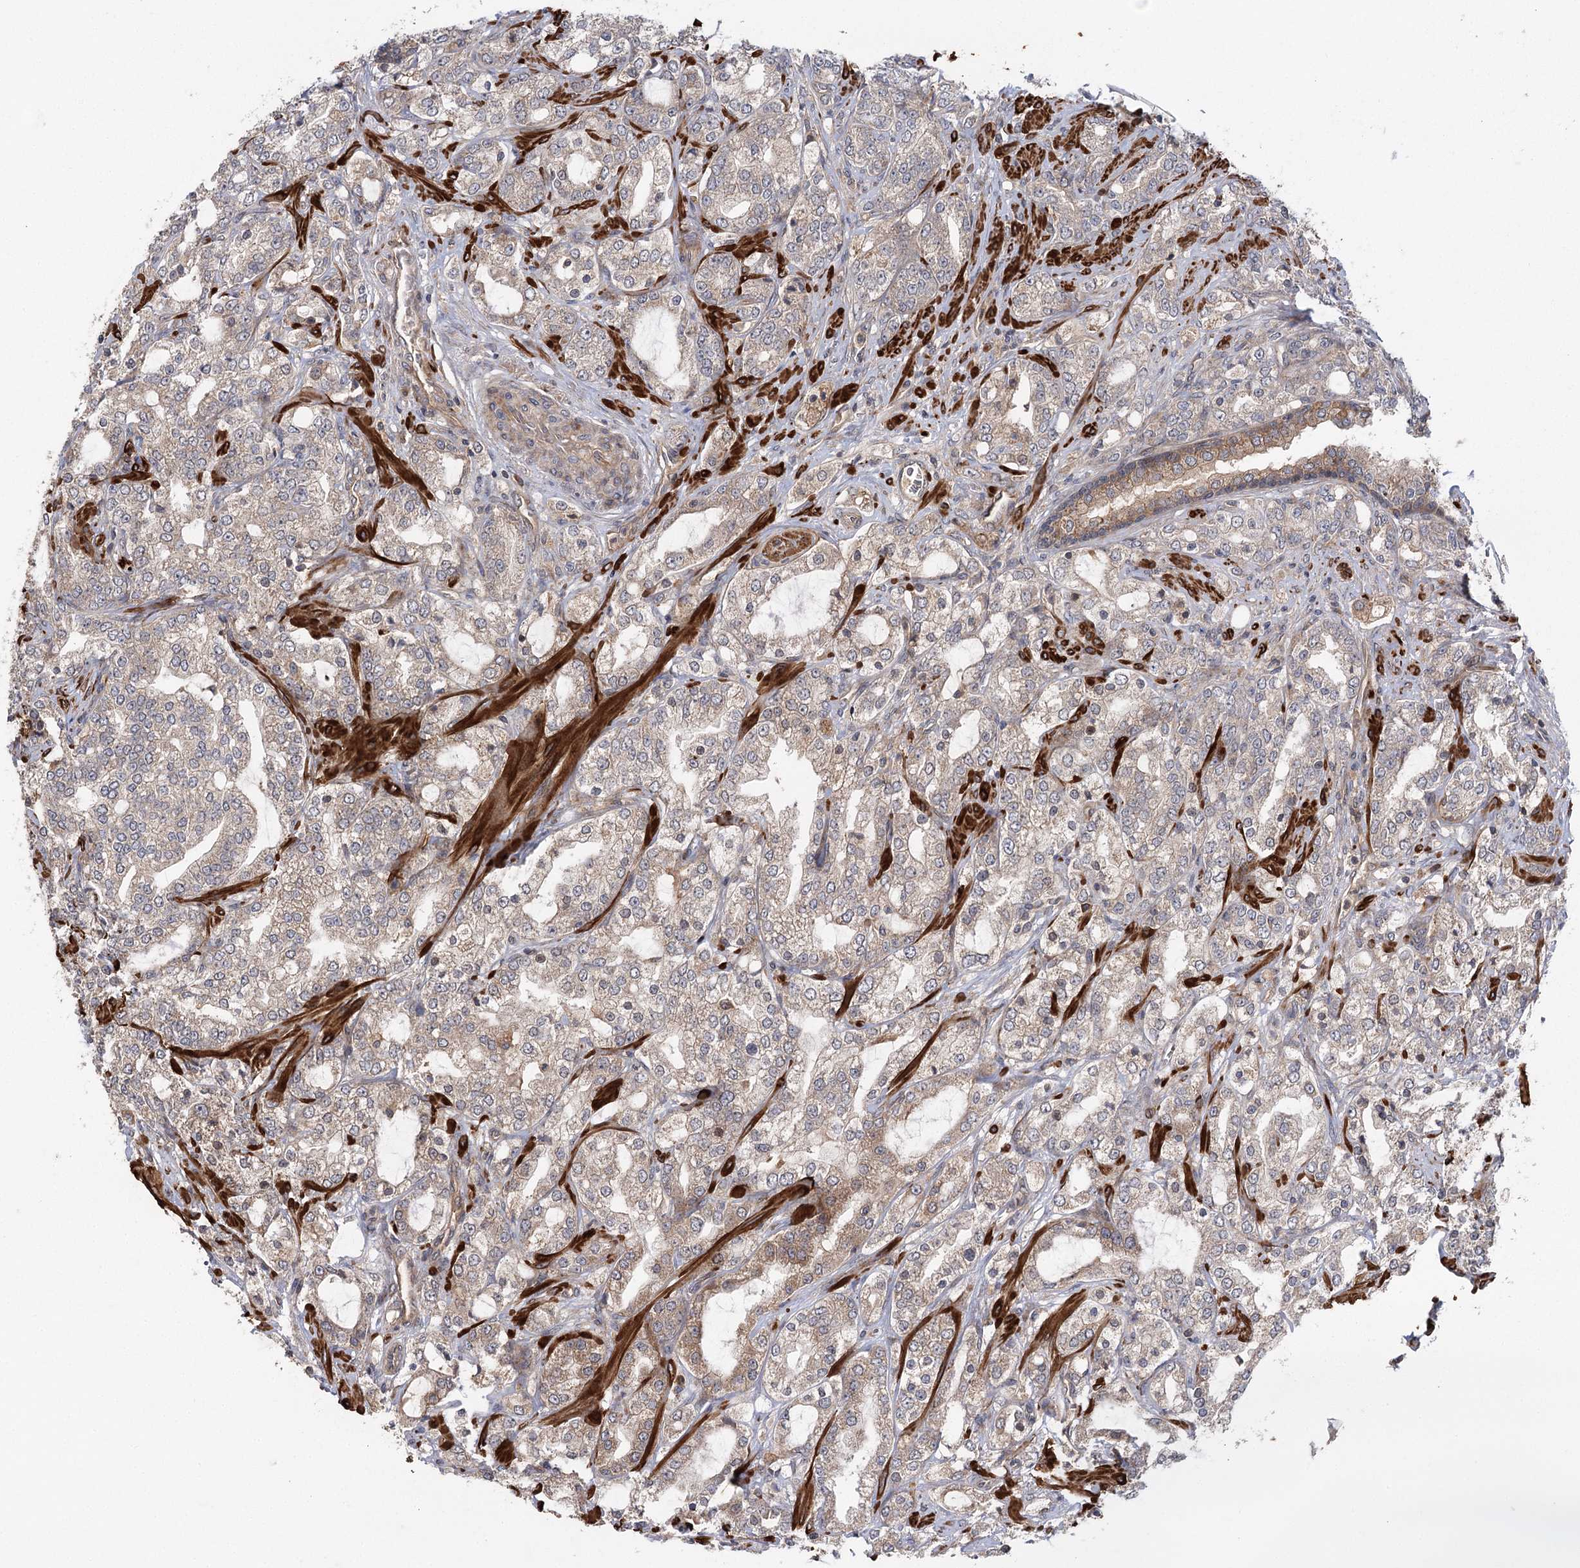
{"staining": {"intensity": "weak", "quantity": "<25%", "location": "cytoplasmic/membranous"}, "tissue": "prostate cancer", "cell_type": "Tumor cells", "image_type": "cancer", "snomed": [{"axis": "morphology", "description": "Adenocarcinoma, High grade"}, {"axis": "topography", "description": "Prostate"}], "caption": "Protein analysis of prostate cancer reveals no significant positivity in tumor cells. (DAB (3,3'-diaminobenzidine) immunohistochemistry (IHC), high magnification).", "gene": "KCNN2", "patient": {"sex": "male", "age": 64}}